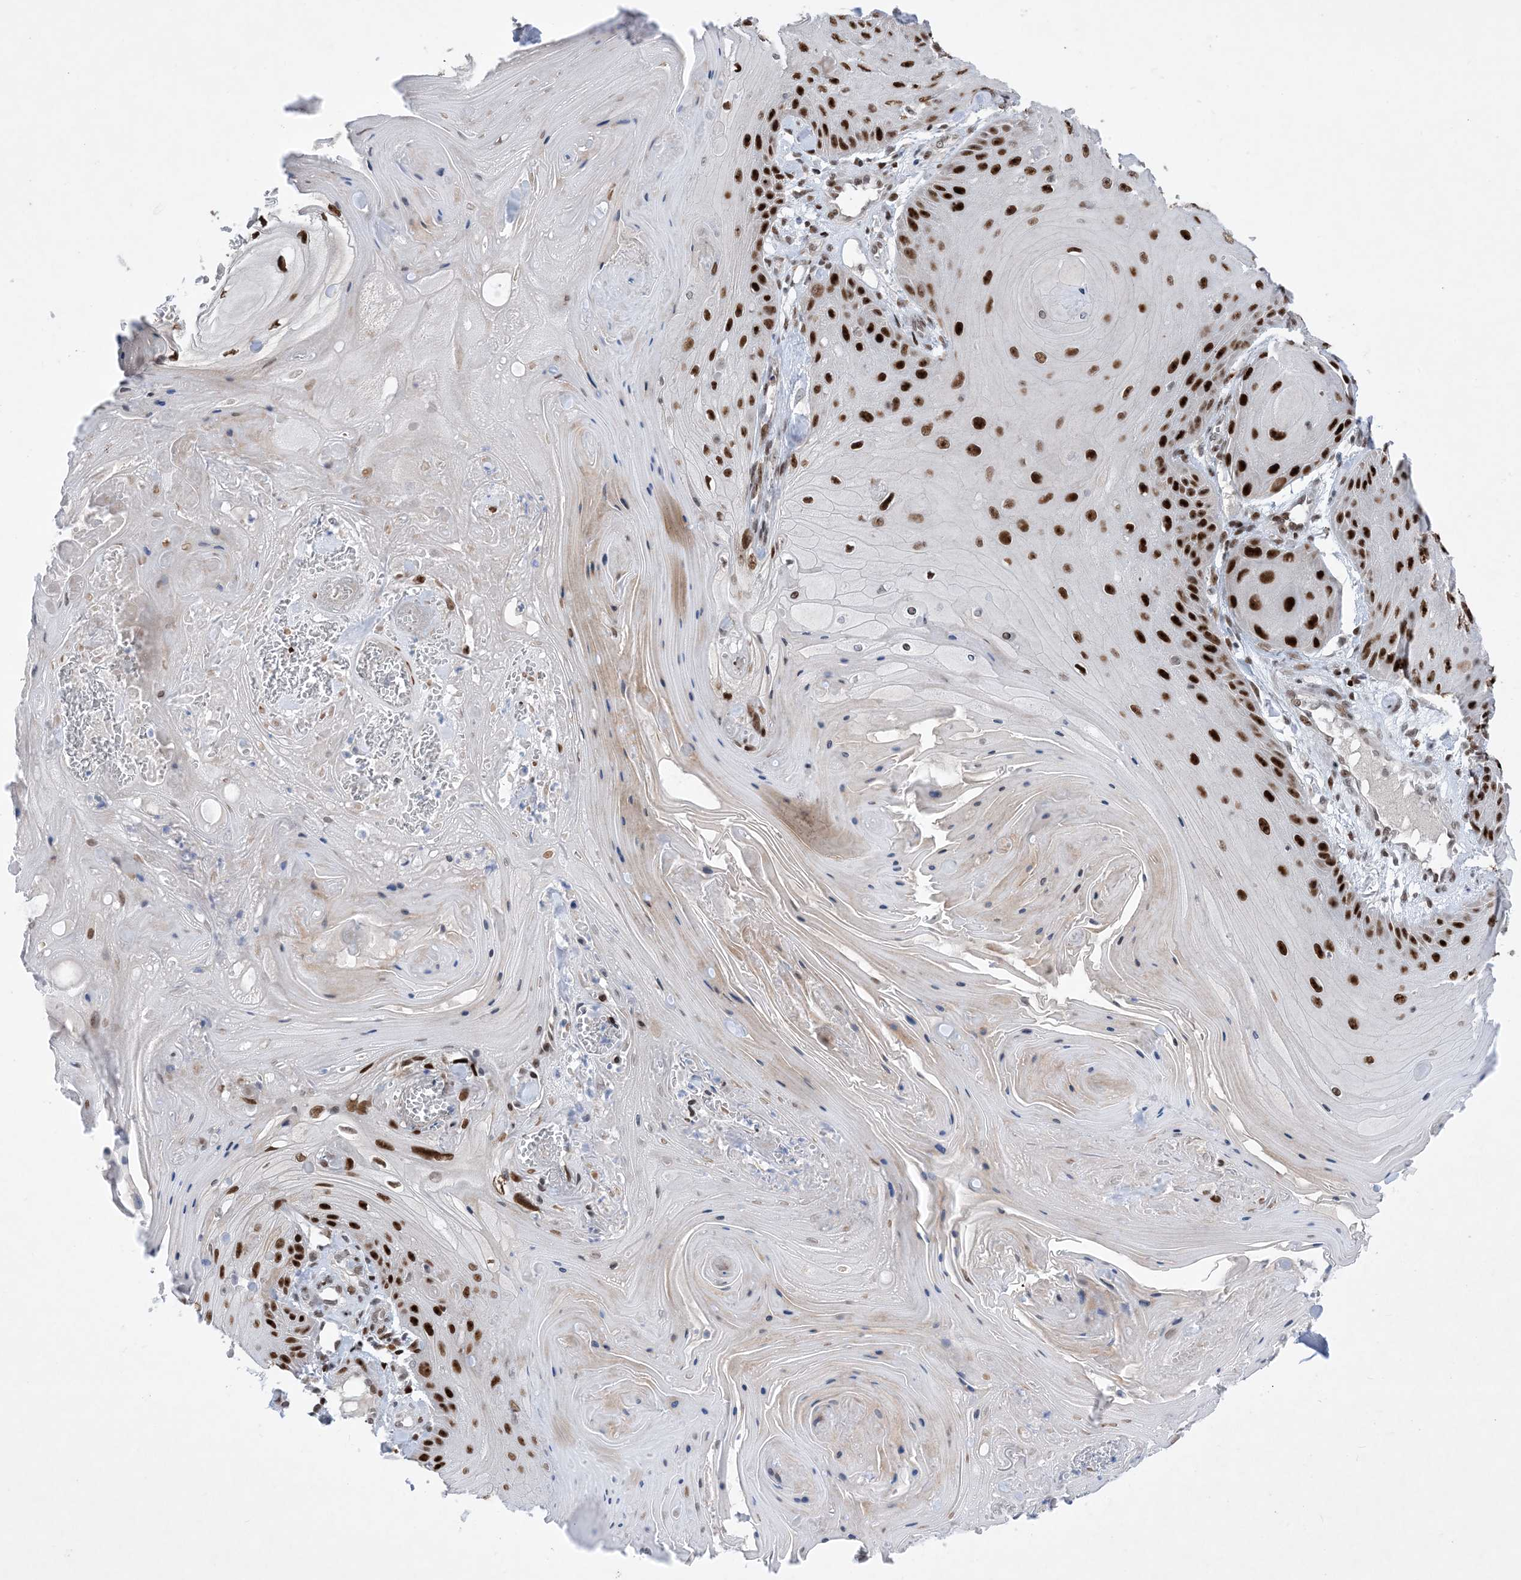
{"staining": {"intensity": "strong", "quantity": ">75%", "location": "nuclear"}, "tissue": "skin cancer", "cell_type": "Tumor cells", "image_type": "cancer", "snomed": [{"axis": "morphology", "description": "Squamous cell carcinoma, NOS"}, {"axis": "topography", "description": "Skin"}], "caption": "Brown immunohistochemical staining in skin cancer (squamous cell carcinoma) exhibits strong nuclear expression in approximately >75% of tumor cells.", "gene": "TSPYL1", "patient": {"sex": "male", "age": 74}}